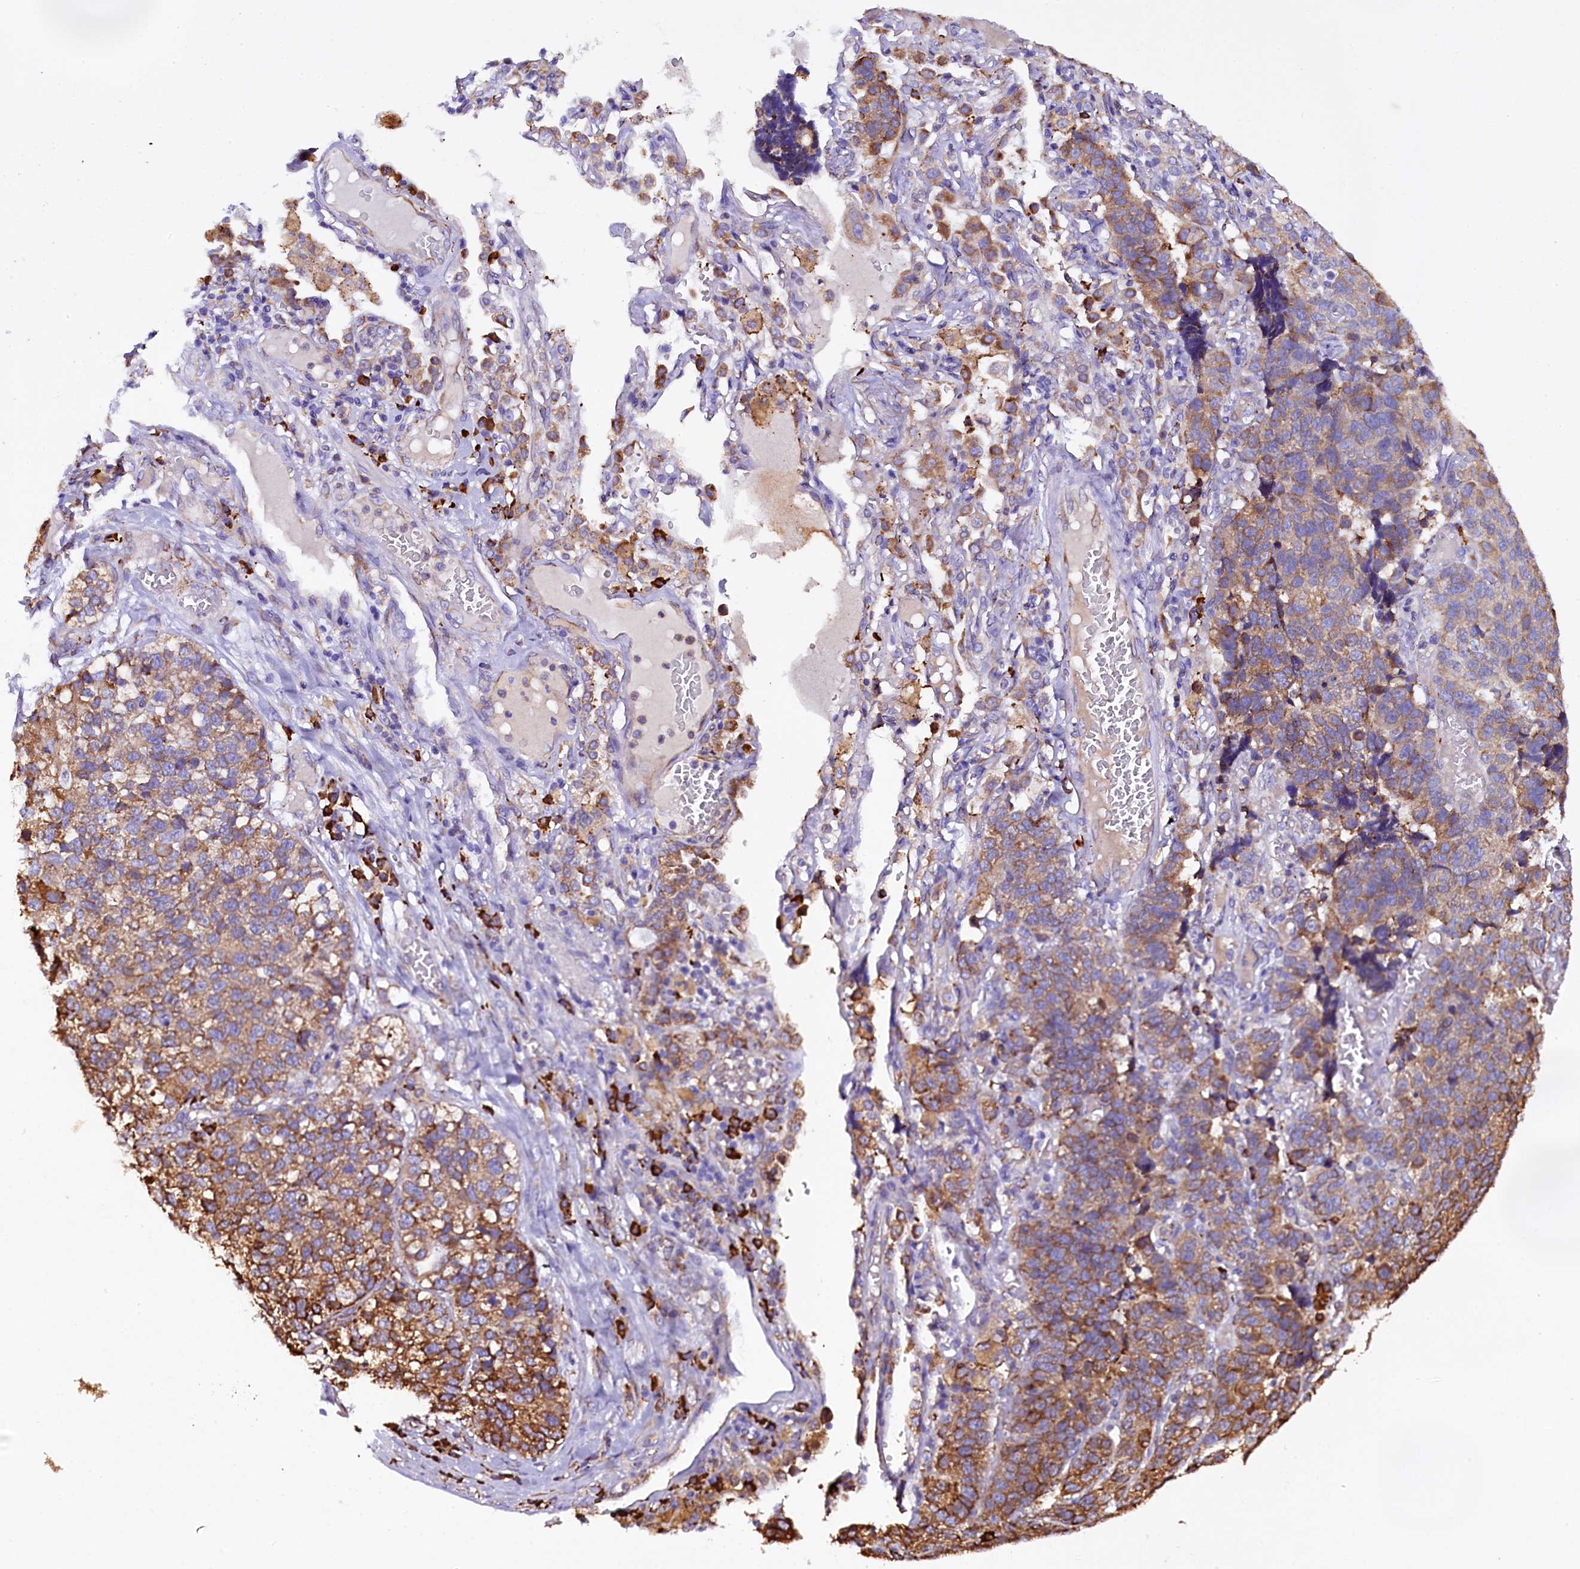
{"staining": {"intensity": "moderate", "quantity": ">75%", "location": "cytoplasmic/membranous"}, "tissue": "lung cancer", "cell_type": "Tumor cells", "image_type": "cancer", "snomed": [{"axis": "morphology", "description": "Adenocarcinoma, NOS"}, {"axis": "topography", "description": "Lung"}], "caption": "Lung cancer was stained to show a protein in brown. There is medium levels of moderate cytoplasmic/membranous staining in about >75% of tumor cells.", "gene": "CAPS2", "patient": {"sex": "male", "age": 49}}